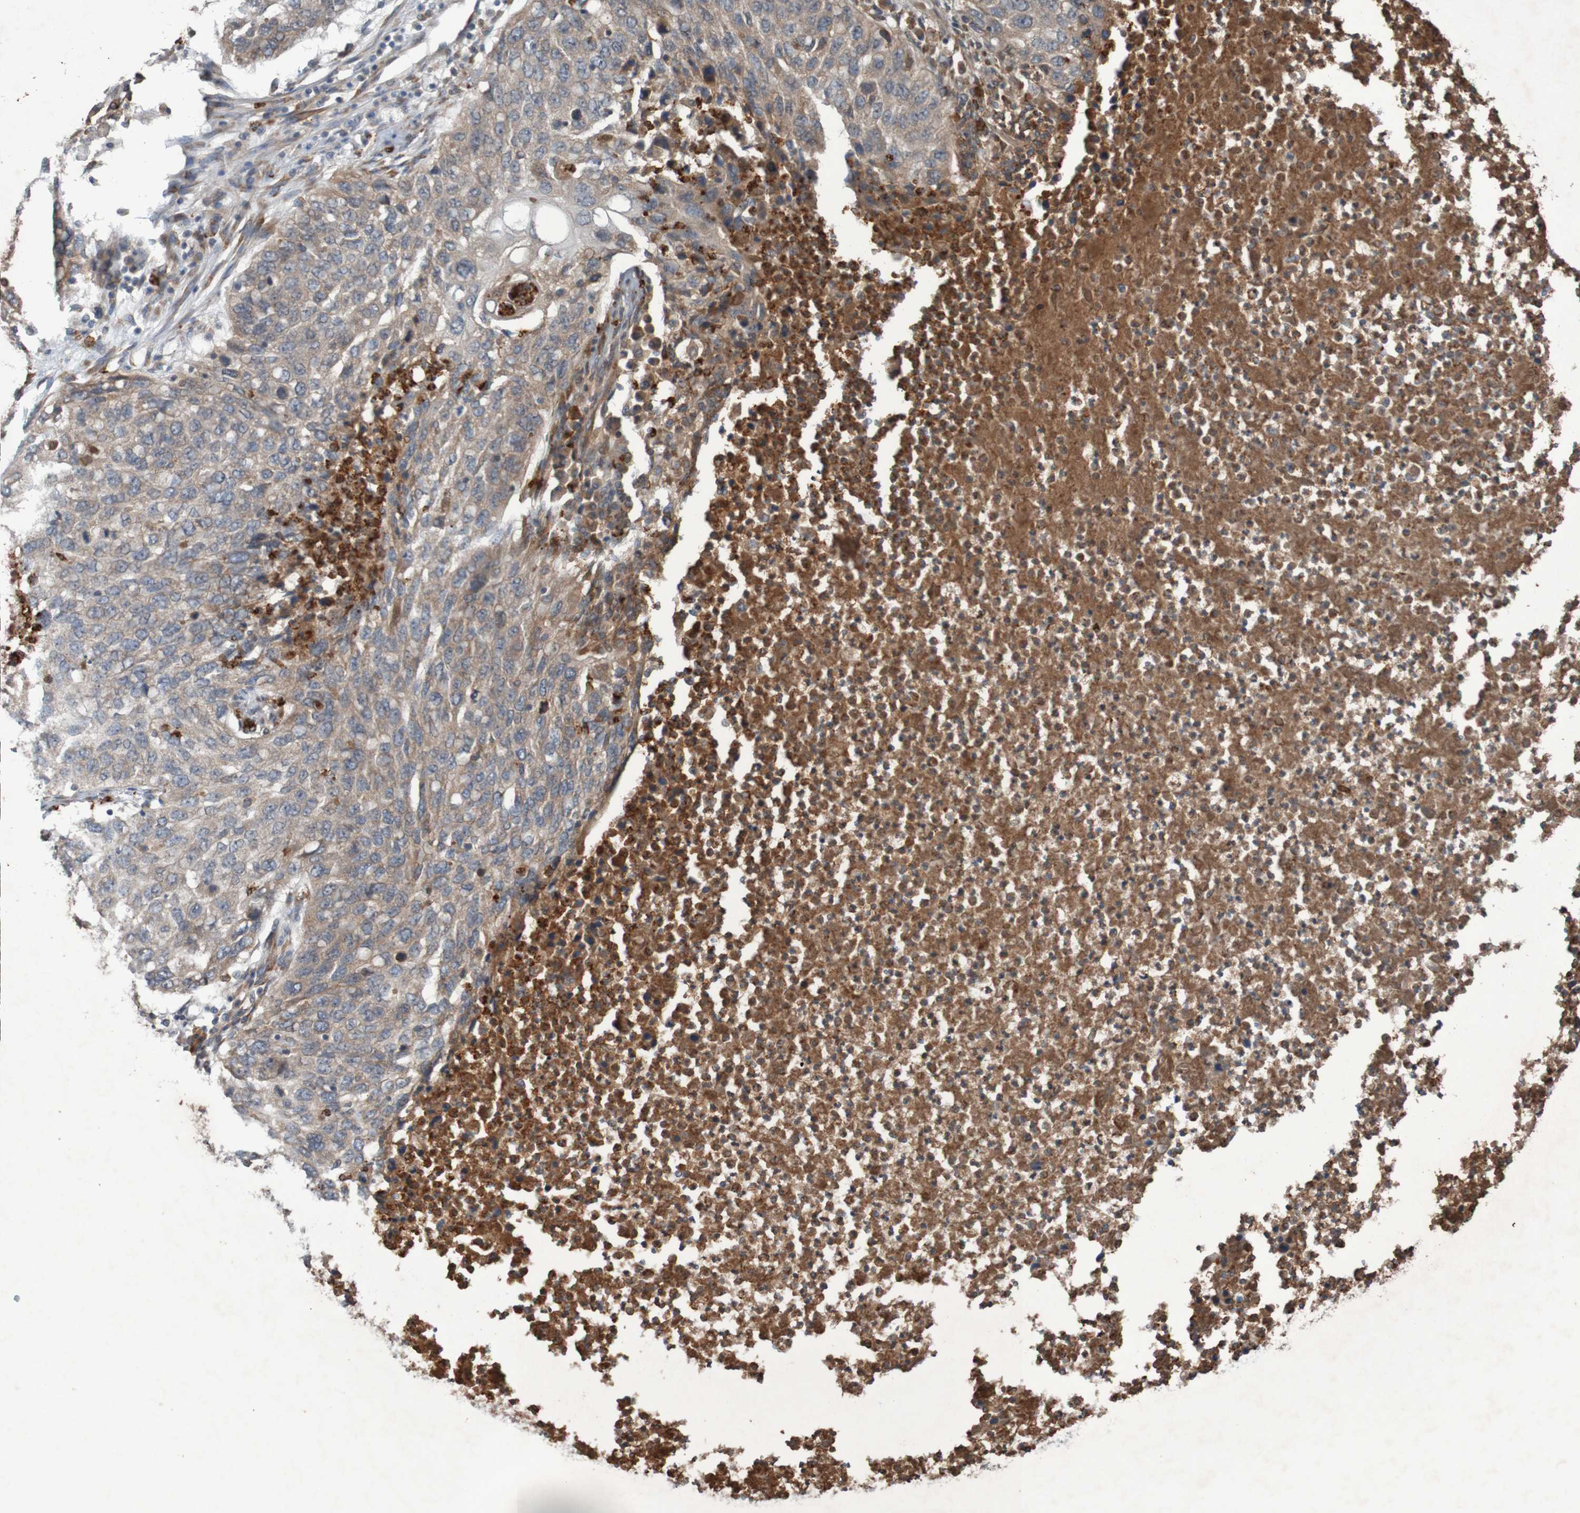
{"staining": {"intensity": "weak", "quantity": "25%-75%", "location": "cytoplasmic/membranous"}, "tissue": "lung cancer", "cell_type": "Tumor cells", "image_type": "cancer", "snomed": [{"axis": "morphology", "description": "Squamous cell carcinoma, NOS"}, {"axis": "topography", "description": "Lung"}], "caption": "Tumor cells display low levels of weak cytoplasmic/membranous staining in about 25%-75% of cells in lung cancer.", "gene": "ST8SIA6", "patient": {"sex": "female", "age": 63}}